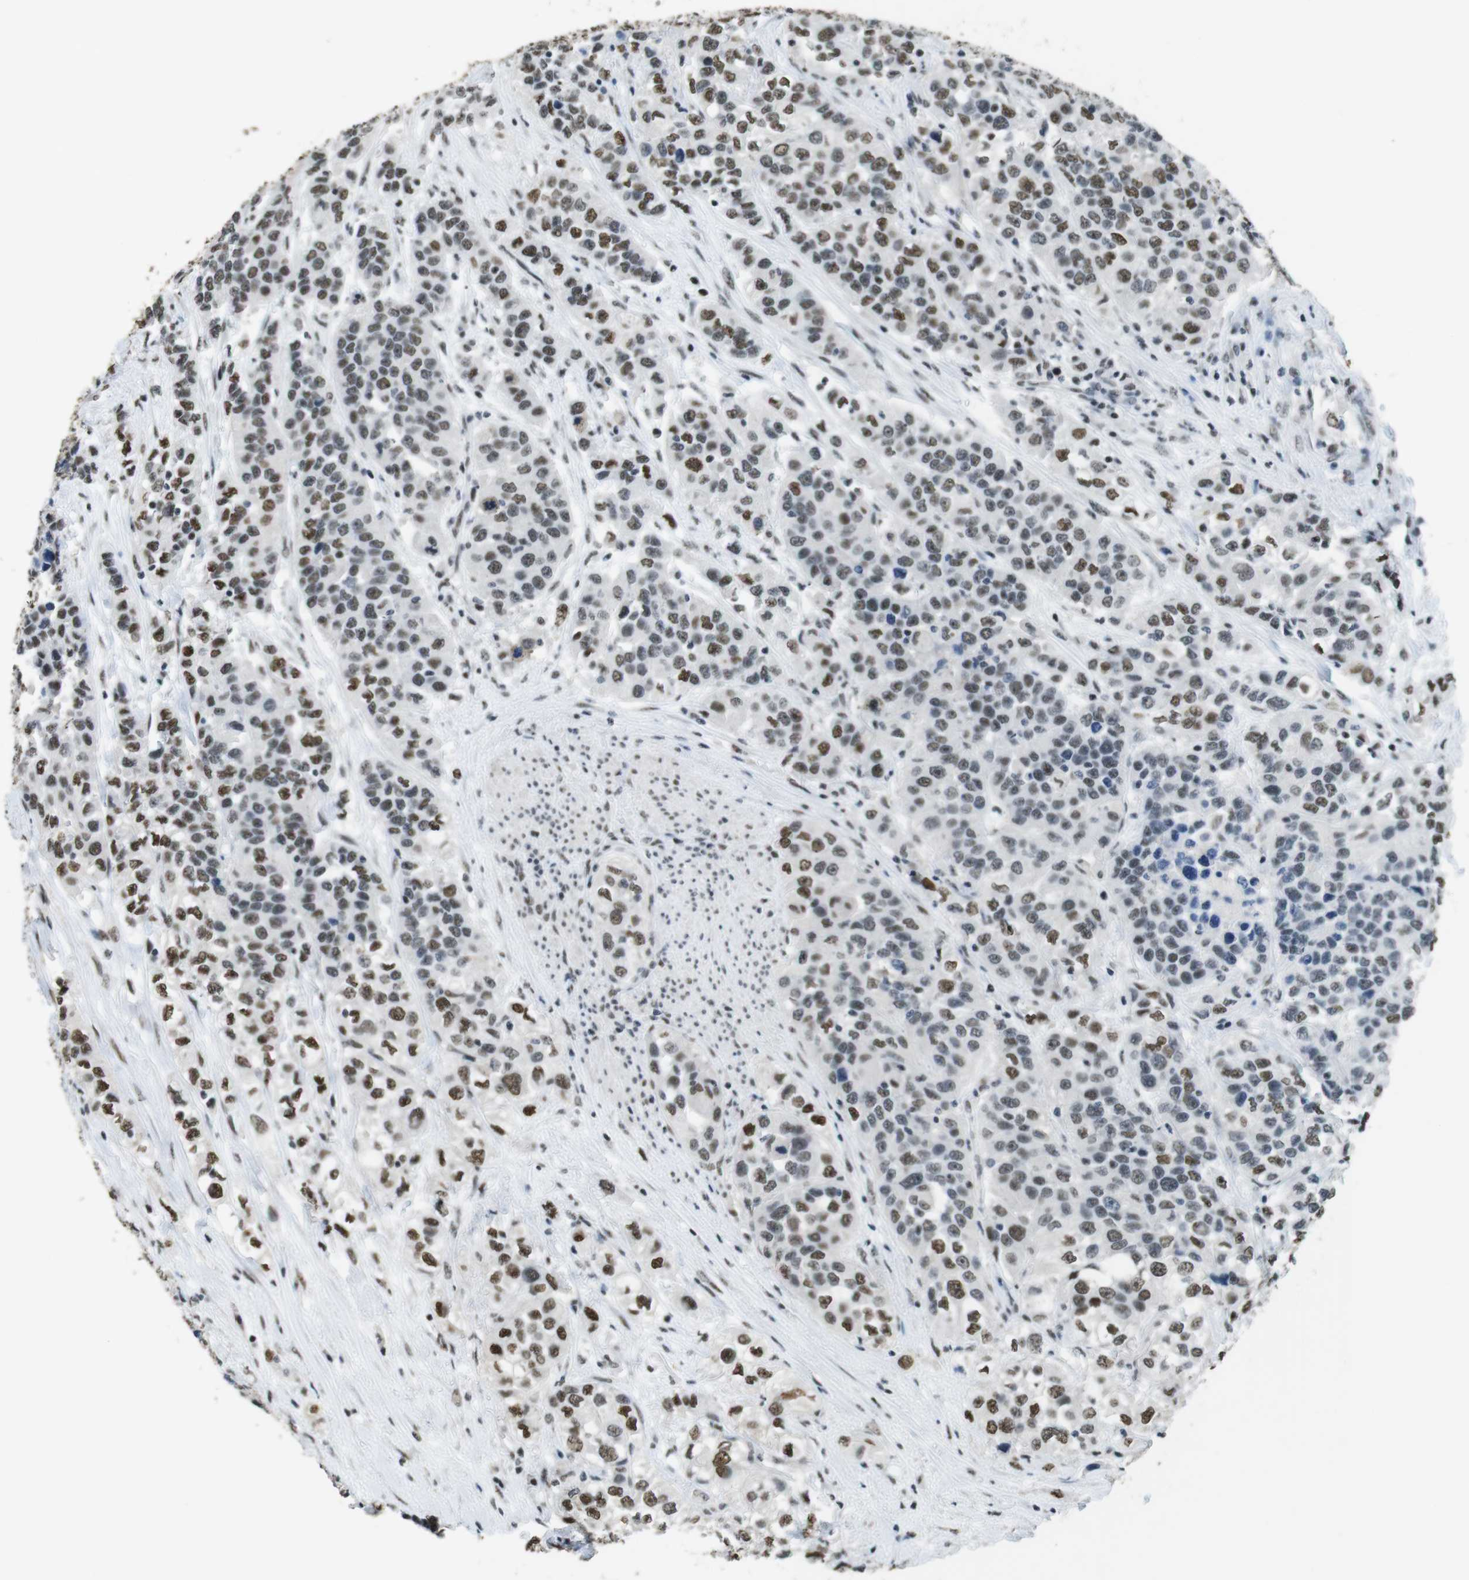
{"staining": {"intensity": "moderate", "quantity": ">75%", "location": "nuclear"}, "tissue": "urothelial cancer", "cell_type": "Tumor cells", "image_type": "cancer", "snomed": [{"axis": "morphology", "description": "Urothelial carcinoma, High grade"}, {"axis": "topography", "description": "Urinary bladder"}], "caption": "Tumor cells demonstrate moderate nuclear expression in about >75% of cells in urothelial cancer.", "gene": "CSNK2B", "patient": {"sex": "female", "age": 80}}